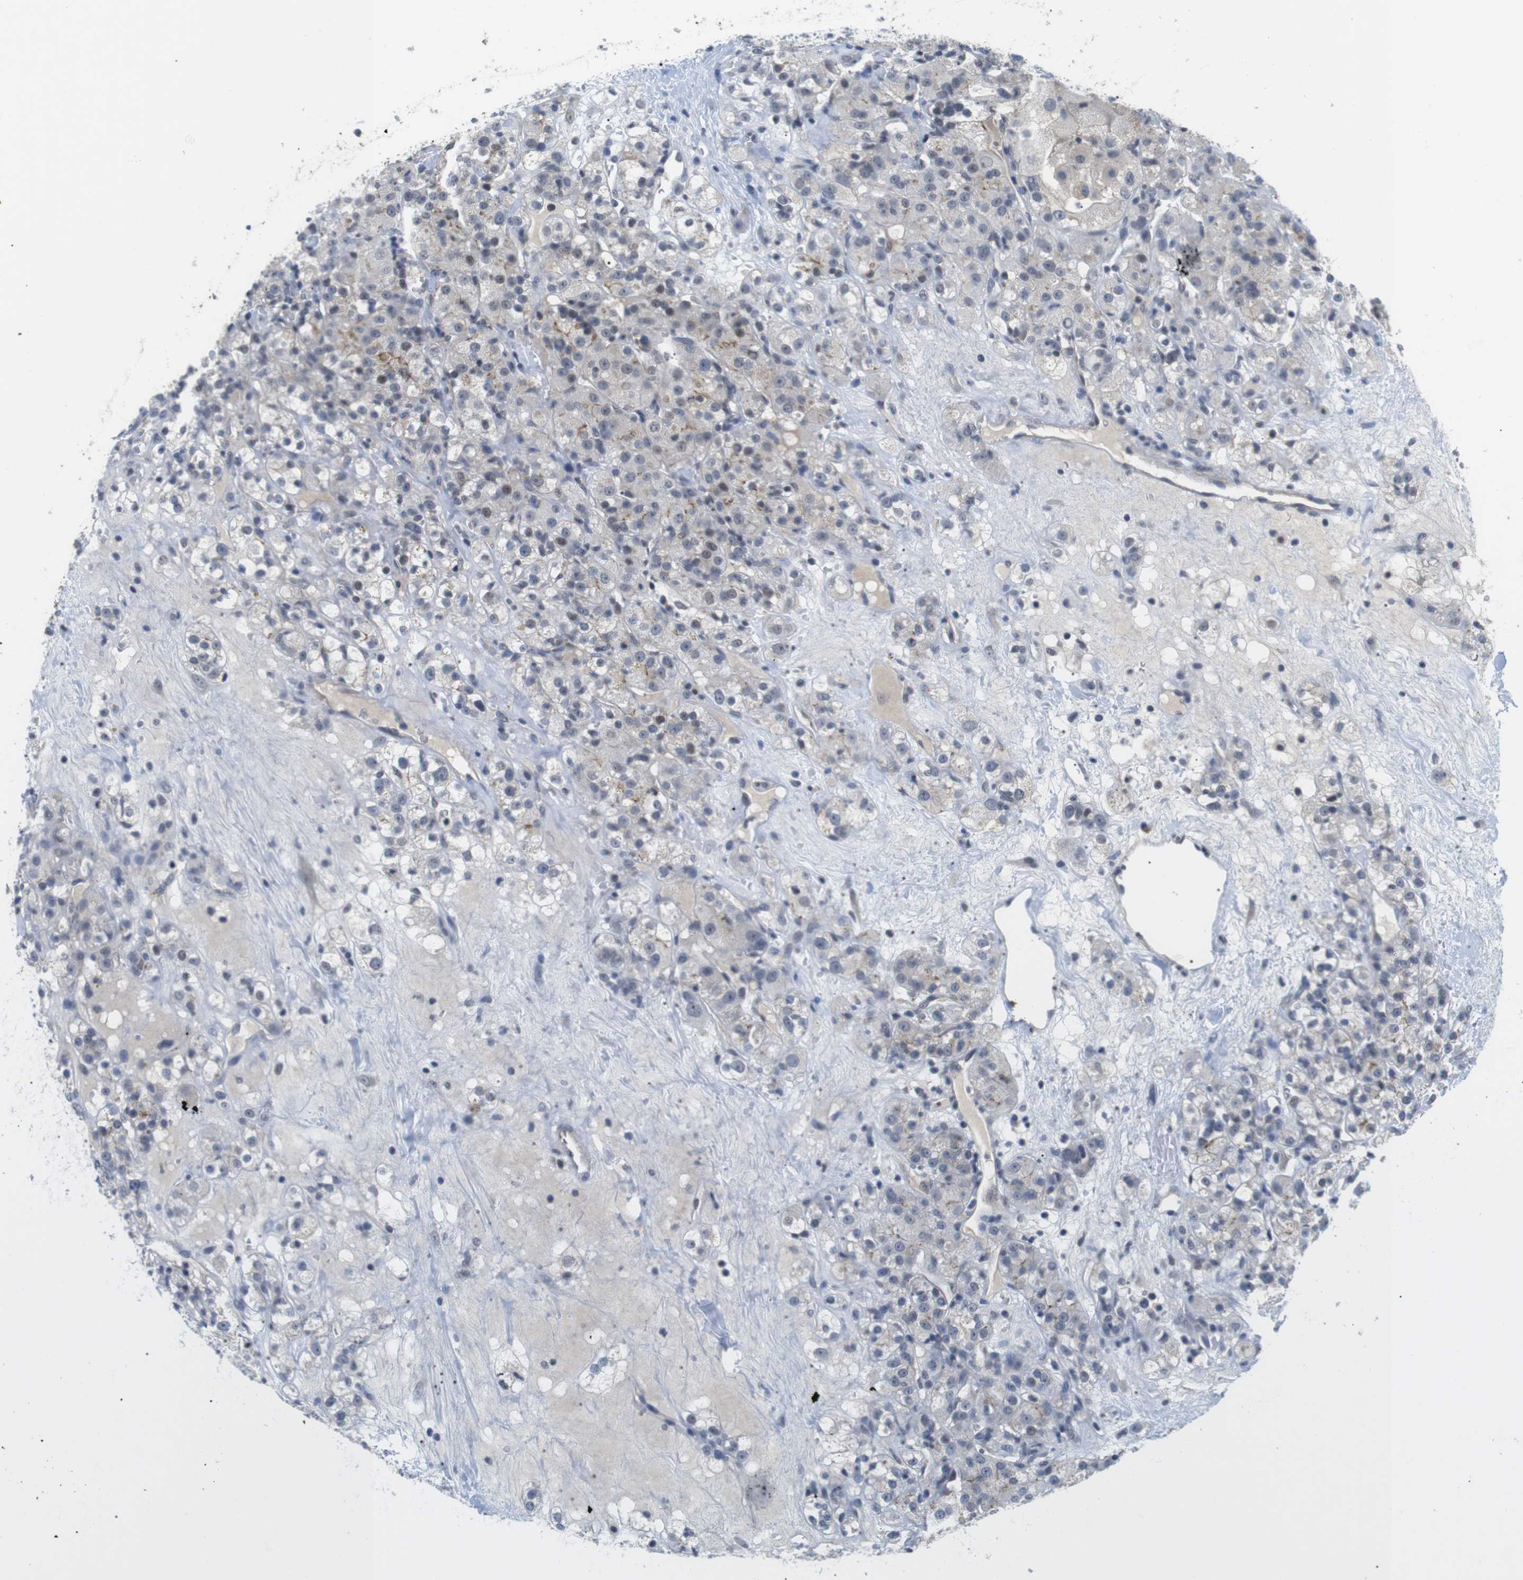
{"staining": {"intensity": "negative", "quantity": "none", "location": "none"}, "tissue": "renal cancer", "cell_type": "Tumor cells", "image_type": "cancer", "snomed": [{"axis": "morphology", "description": "Normal tissue, NOS"}, {"axis": "morphology", "description": "Adenocarcinoma, NOS"}, {"axis": "topography", "description": "Kidney"}], "caption": "This is an immunohistochemistry (IHC) histopathology image of human renal adenocarcinoma. There is no staining in tumor cells.", "gene": "NECTIN1", "patient": {"sex": "male", "age": 61}}